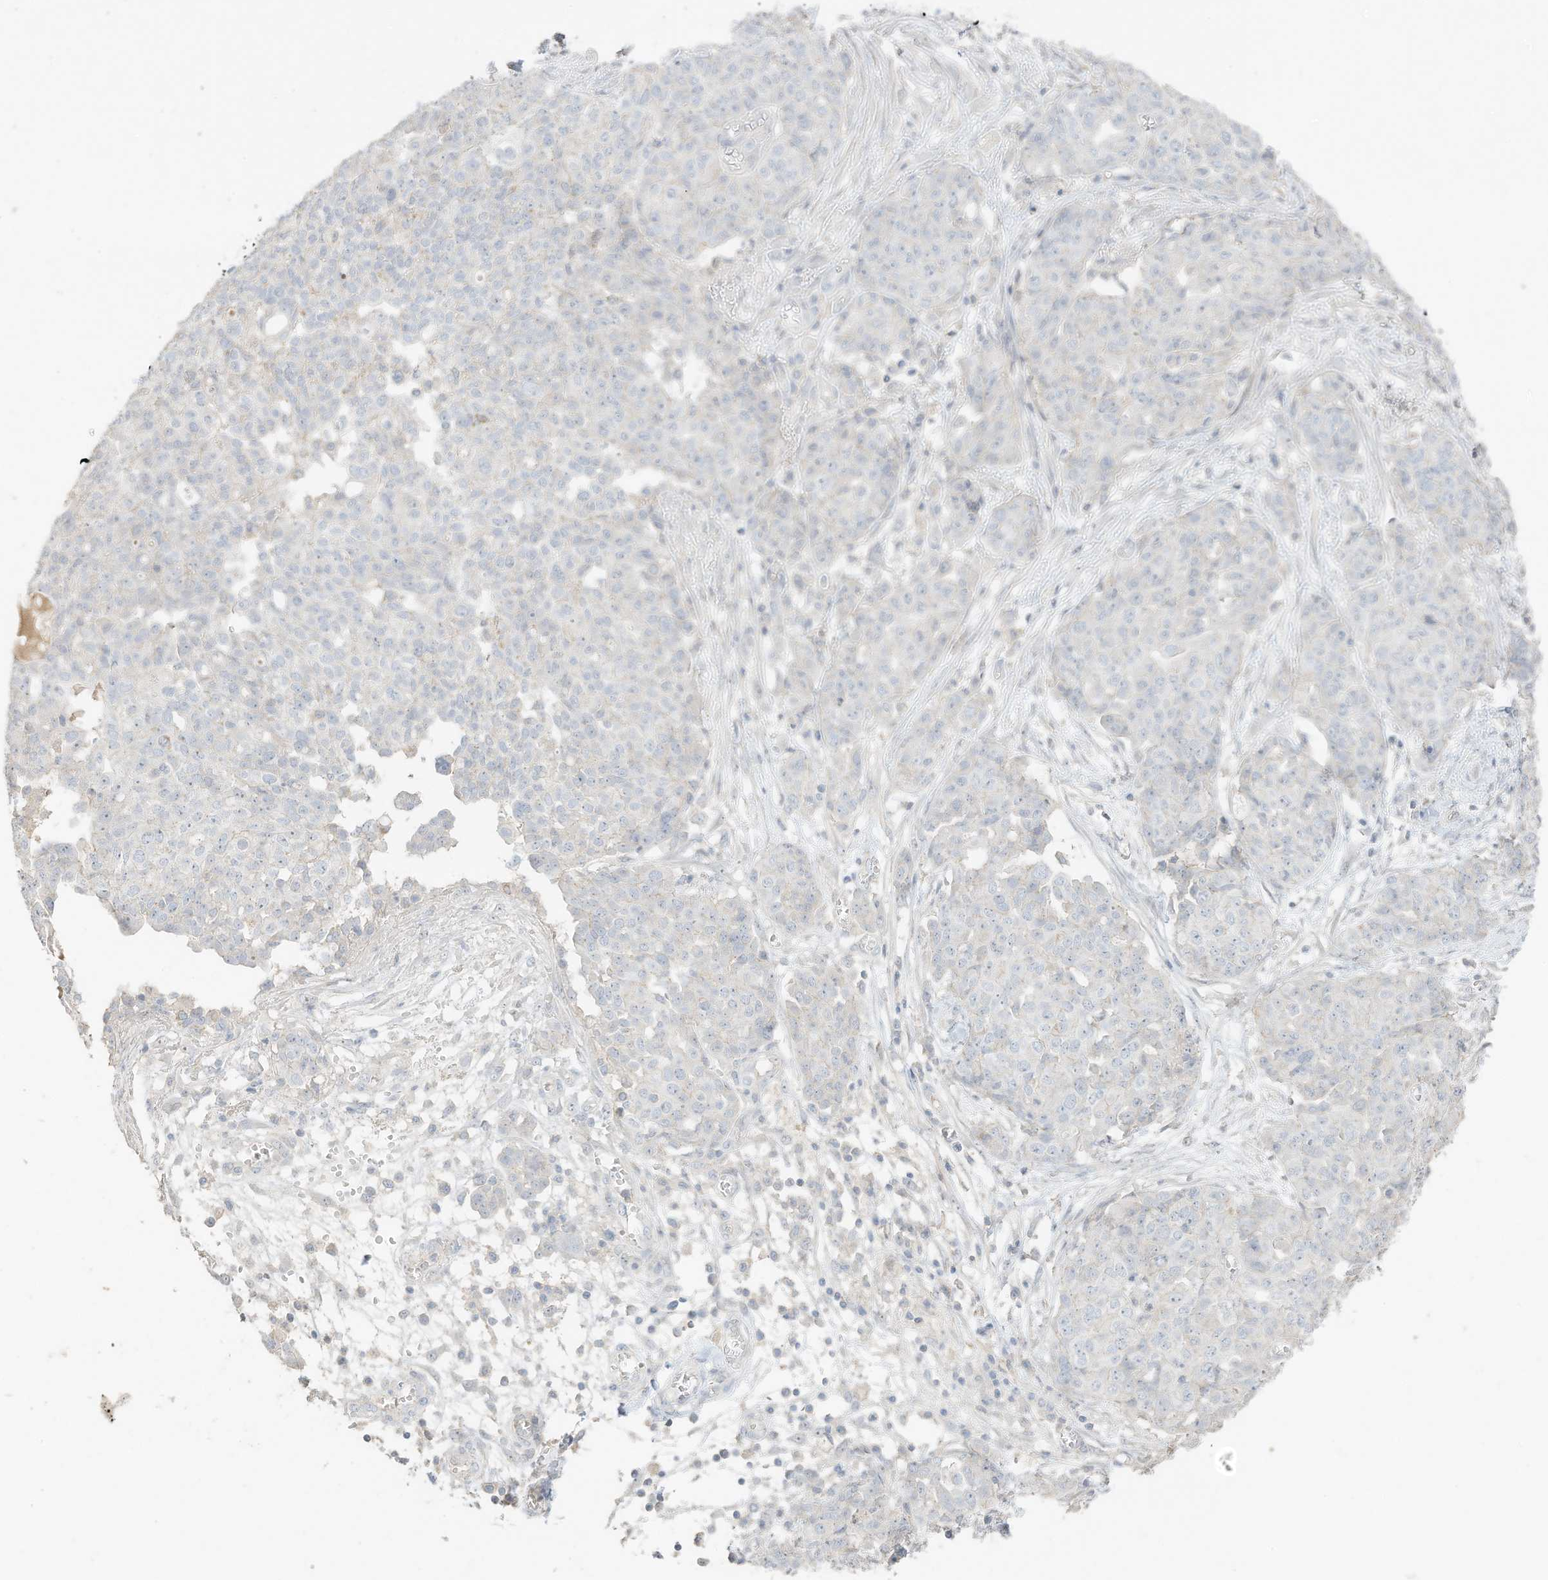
{"staining": {"intensity": "negative", "quantity": "none", "location": "none"}, "tissue": "ovarian cancer", "cell_type": "Tumor cells", "image_type": "cancer", "snomed": [{"axis": "morphology", "description": "Cystadenocarcinoma, serous, NOS"}, {"axis": "topography", "description": "Soft tissue"}, {"axis": "topography", "description": "Ovary"}], "caption": "This image is of ovarian cancer stained with immunohistochemistry (IHC) to label a protein in brown with the nuclei are counter-stained blue. There is no staining in tumor cells.", "gene": "ZBTB41", "patient": {"sex": "female", "age": 57}}